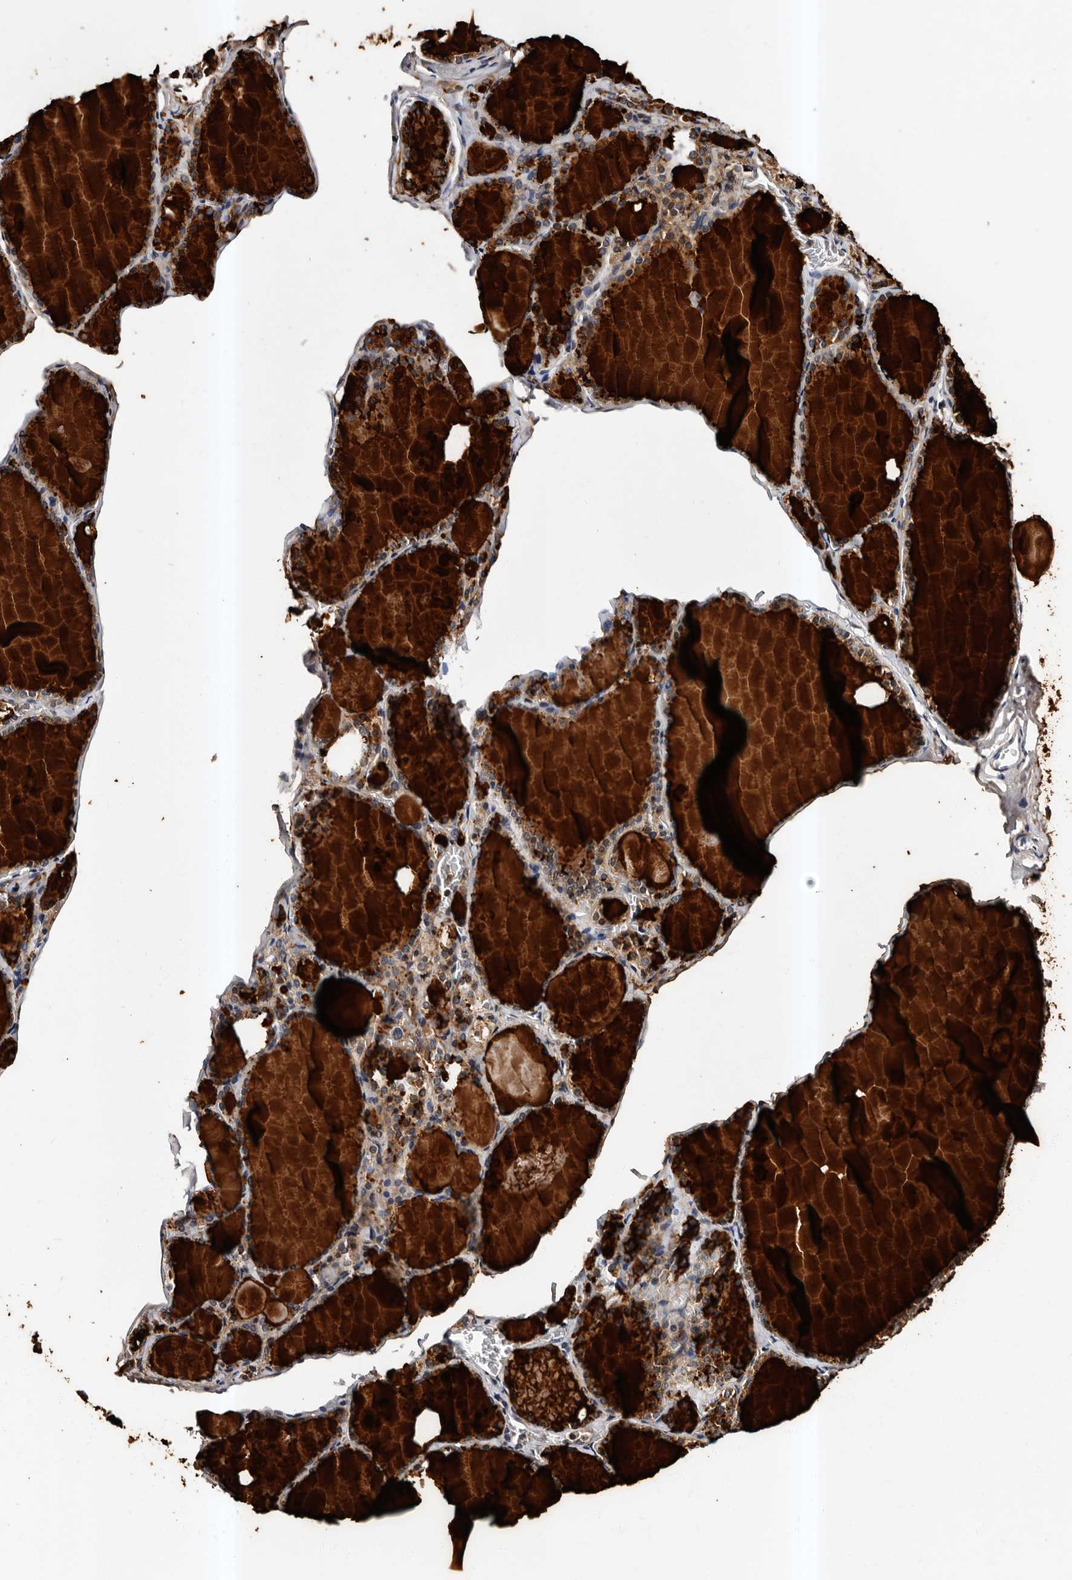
{"staining": {"intensity": "moderate", "quantity": ">75%", "location": "cytoplasmic/membranous"}, "tissue": "thyroid gland", "cell_type": "Glandular cells", "image_type": "normal", "snomed": [{"axis": "morphology", "description": "Normal tissue, NOS"}, {"axis": "topography", "description": "Thyroid gland"}], "caption": "The image demonstrates staining of unremarkable thyroid gland, revealing moderate cytoplasmic/membranous protein staining (brown color) within glandular cells.", "gene": "ADCK5", "patient": {"sex": "male", "age": 56}}